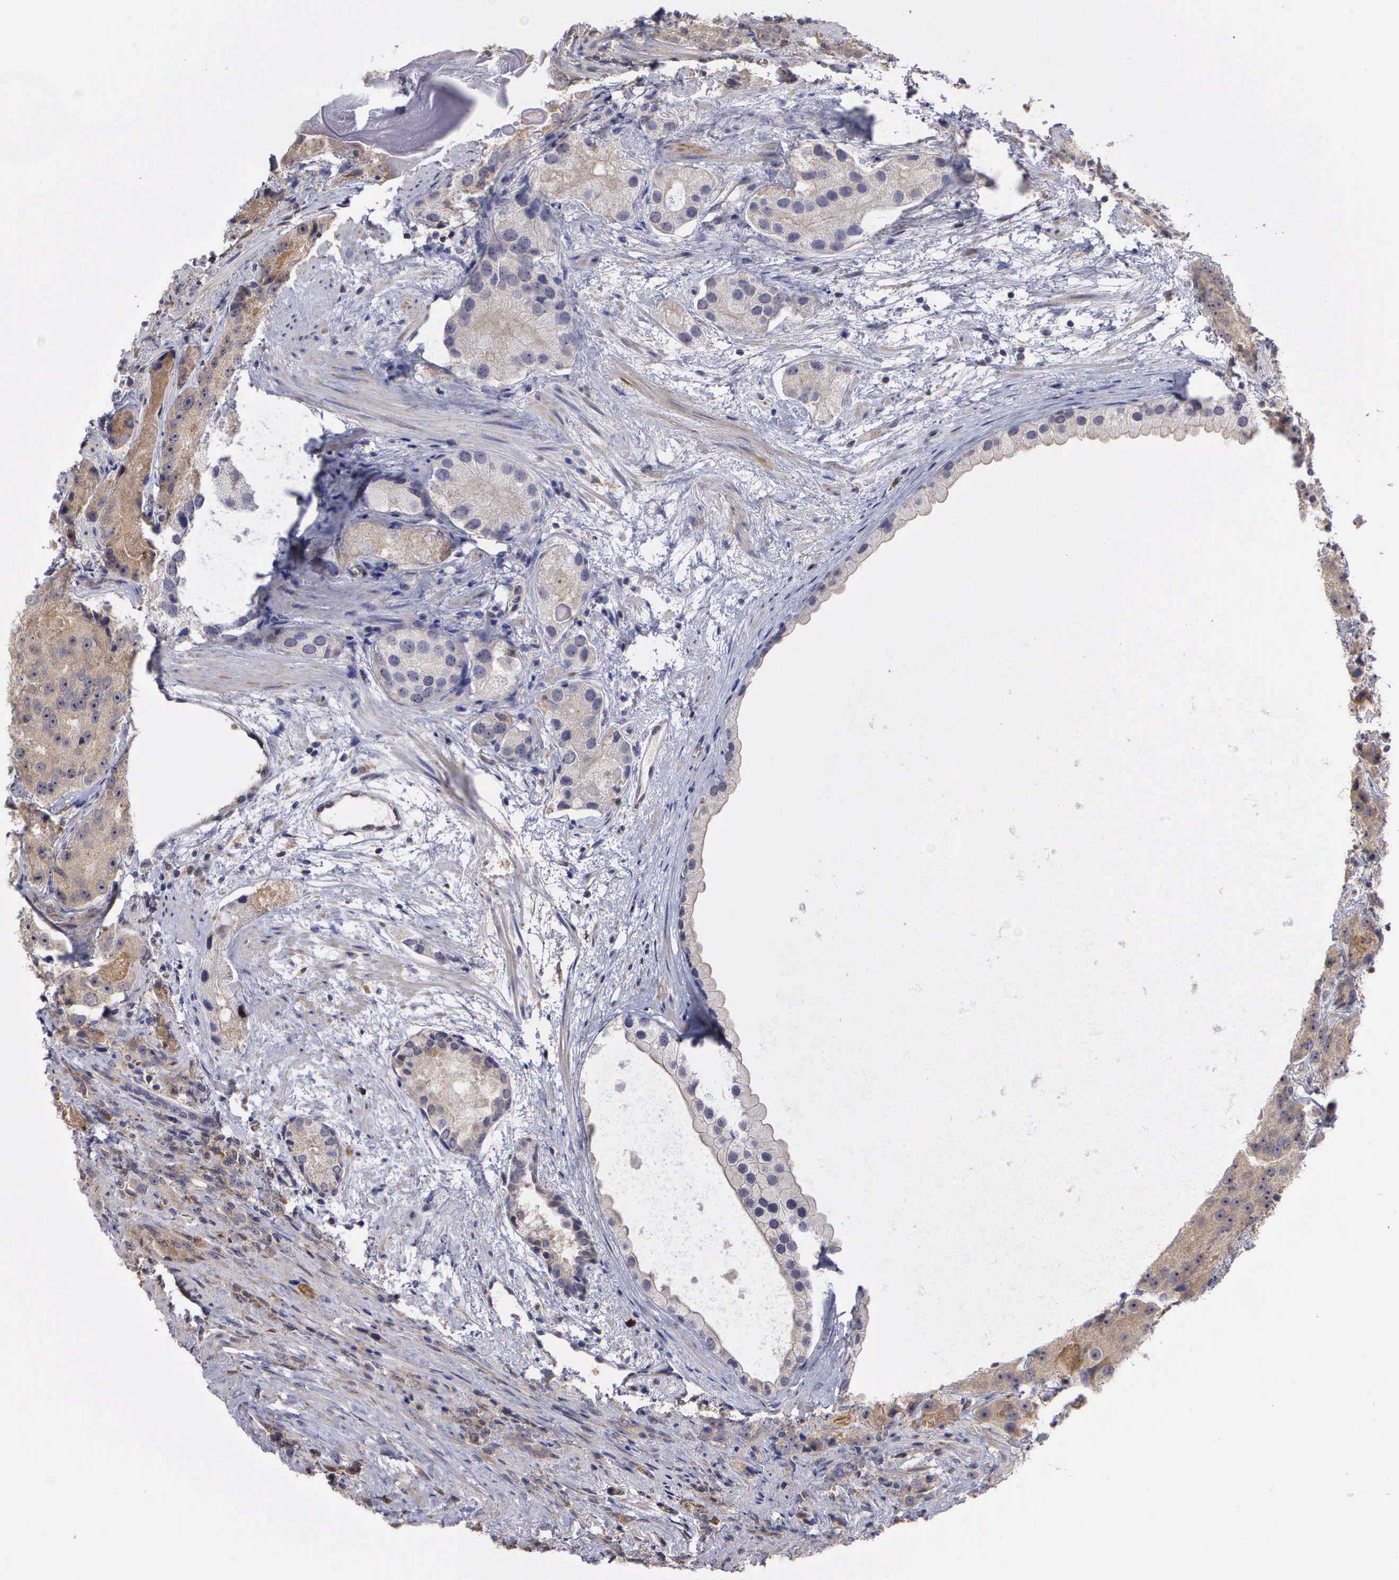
{"staining": {"intensity": "weak", "quantity": "25%-75%", "location": "cytoplasmic/membranous"}, "tissue": "prostate cancer", "cell_type": "Tumor cells", "image_type": "cancer", "snomed": [{"axis": "morphology", "description": "Adenocarcinoma, Medium grade"}, {"axis": "topography", "description": "Prostate"}], "caption": "Prostate medium-grade adenocarcinoma tissue displays weak cytoplasmic/membranous expression in approximately 25%-75% of tumor cells, visualized by immunohistochemistry. The staining was performed using DAB (3,3'-diaminobenzidine), with brown indicating positive protein expression. Nuclei are stained blue with hematoxylin.", "gene": "DNAJB7", "patient": {"sex": "male", "age": 70}}